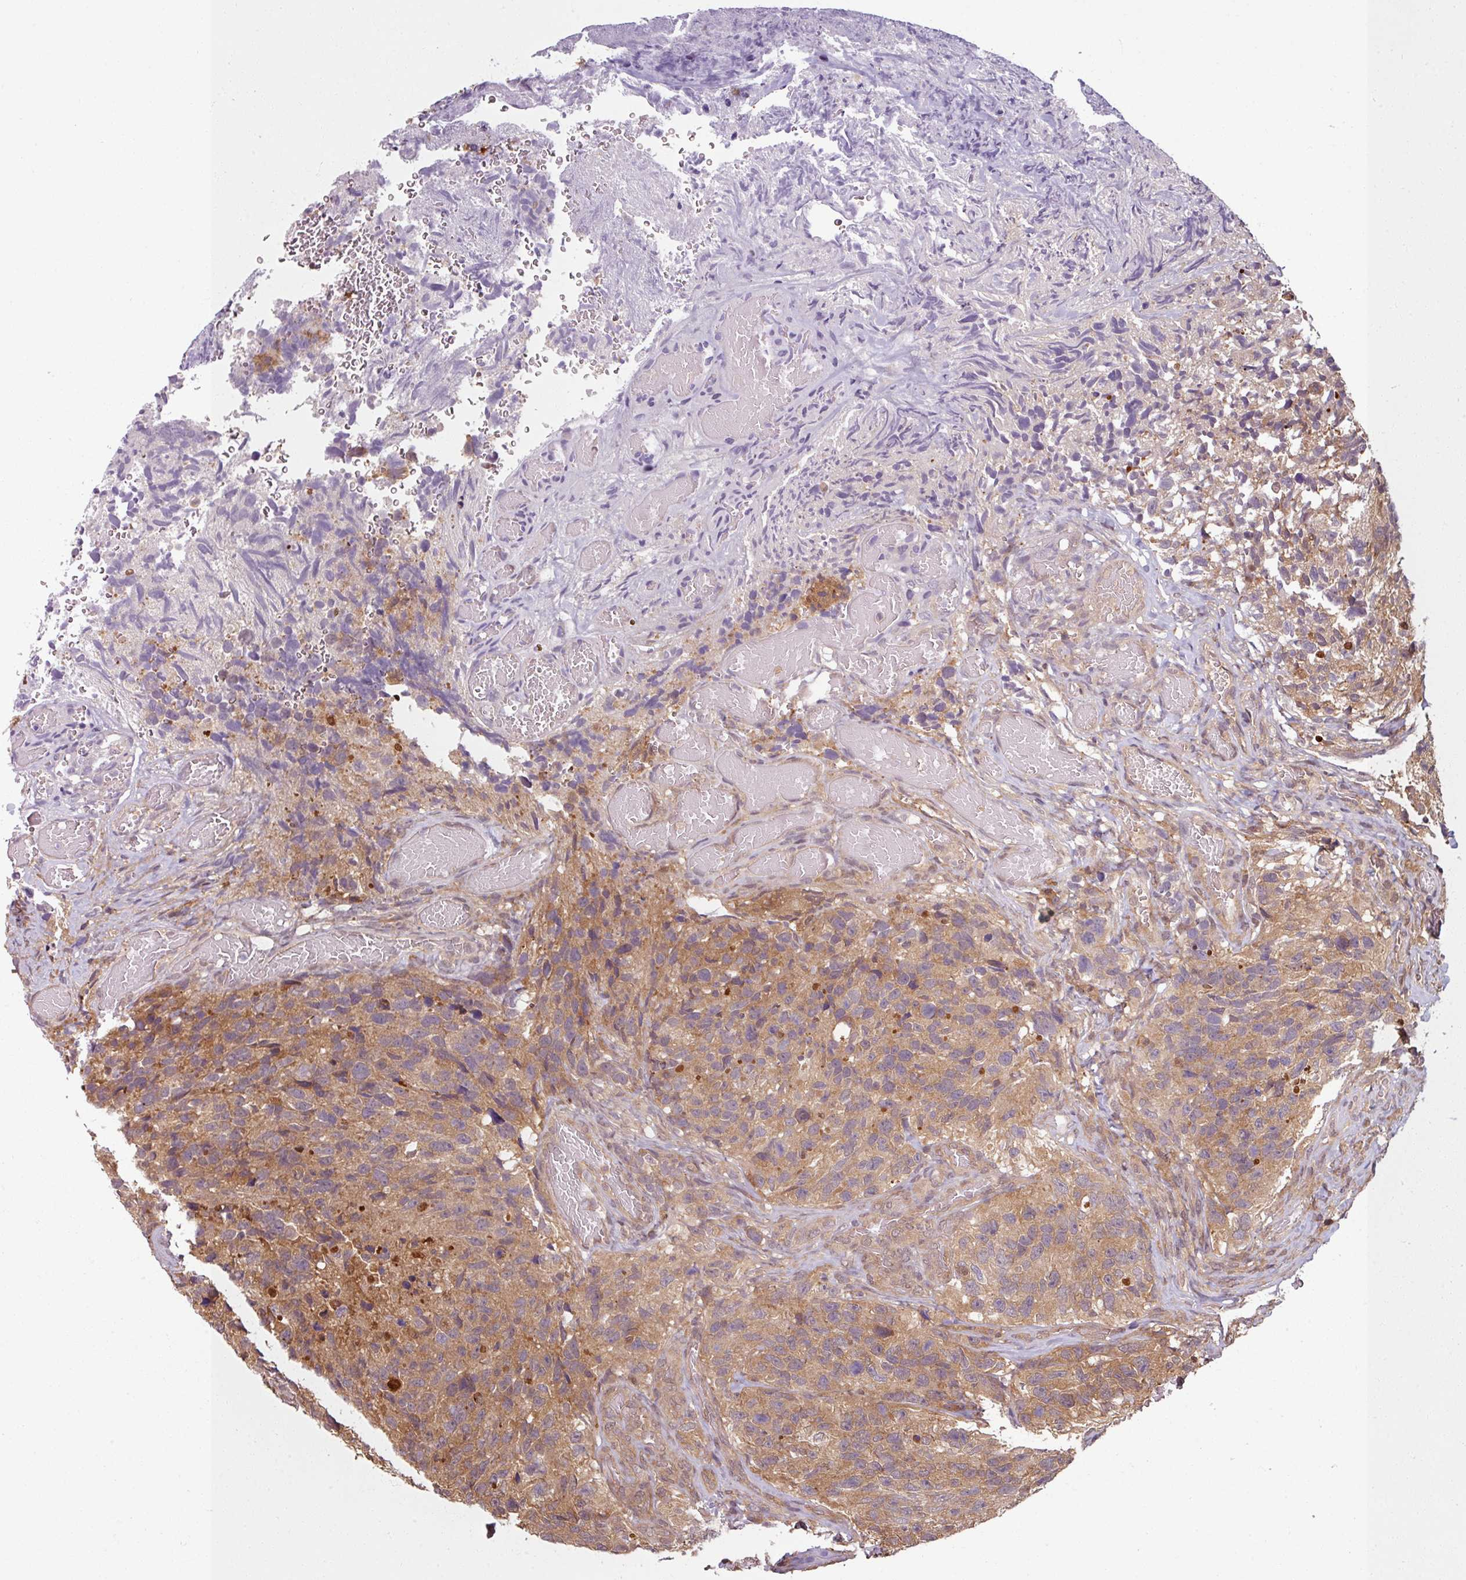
{"staining": {"intensity": "moderate", "quantity": ">75%", "location": "cytoplasmic/membranous"}, "tissue": "glioma", "cell_type": "Tumor cells", "image_type": "cancer", "snomed": [{"axis": "morphology", "description": "Glioma, malignant, High grade"}, {"axis": "topography", "description": "Brain"}], "caption": "Human malignant glioma (high-grade) stained for a protein (brown) demonstrates moderate cytoplasmic/membranous positive staining in approximately >75% of tumor cells.", "gene": "KCTD11", "patient": {"sex": "male", "age": 69}}